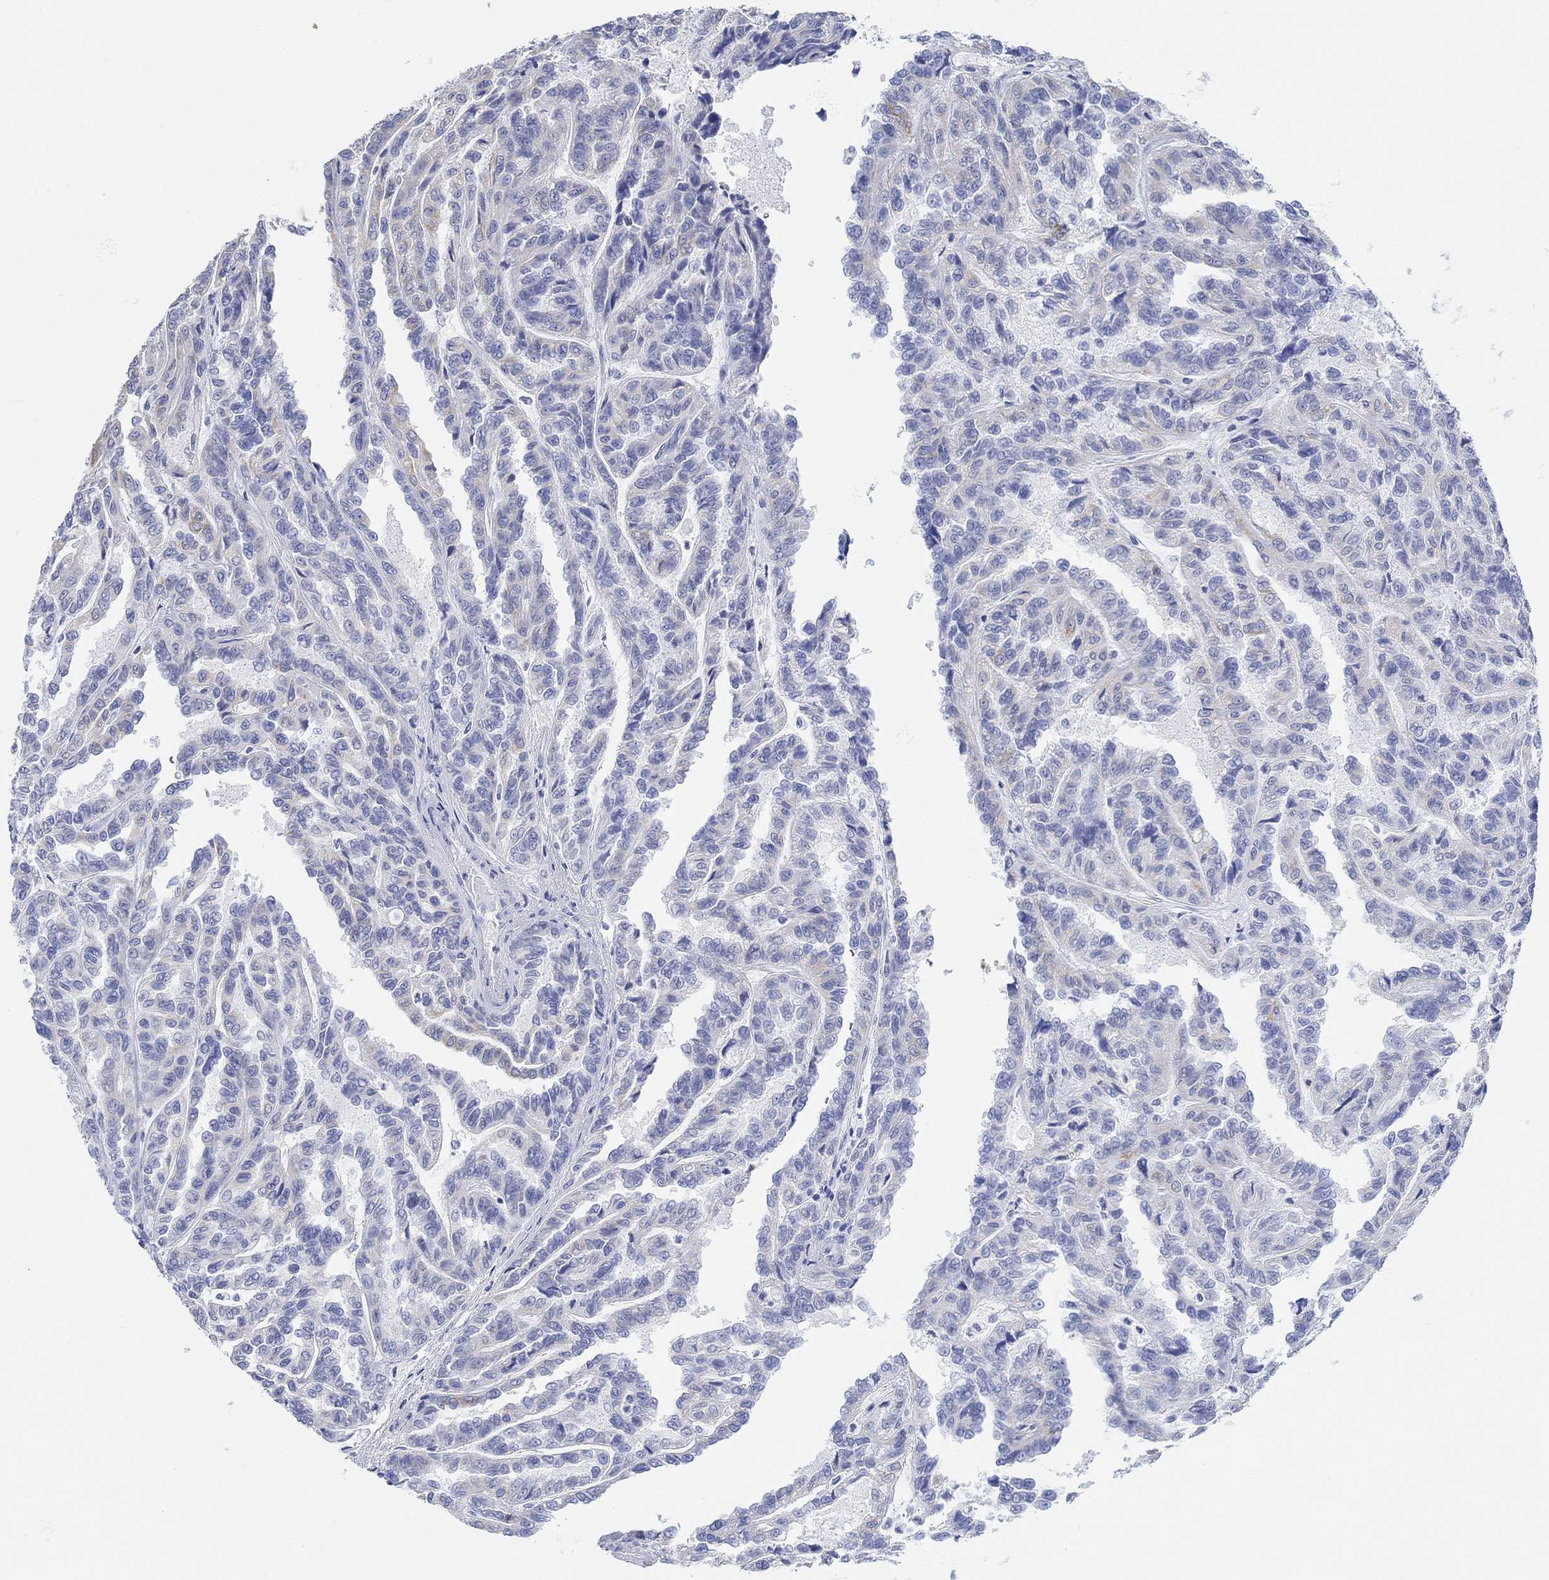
{"staining": {"intensity": "weak", "quantity": "<25%", "location": "cytoplasmic/membranous"}, "tissue": "renal cancer", "cell_type": "Tumor cells", "image_type": "cancer", "snomed": [{"axis": "morphology", "description": "Adenocarcinoma, NOS"}, {"axis": "topography", "description": "Kidney"}], "caption": "A histopathology image of human renal adenocarcinoma is negative for staining in tumor cells. (IHC, brightfield microscopy, high magnification).", "gene": "AK8", "patient": {"sex": "male", "age": 79}}